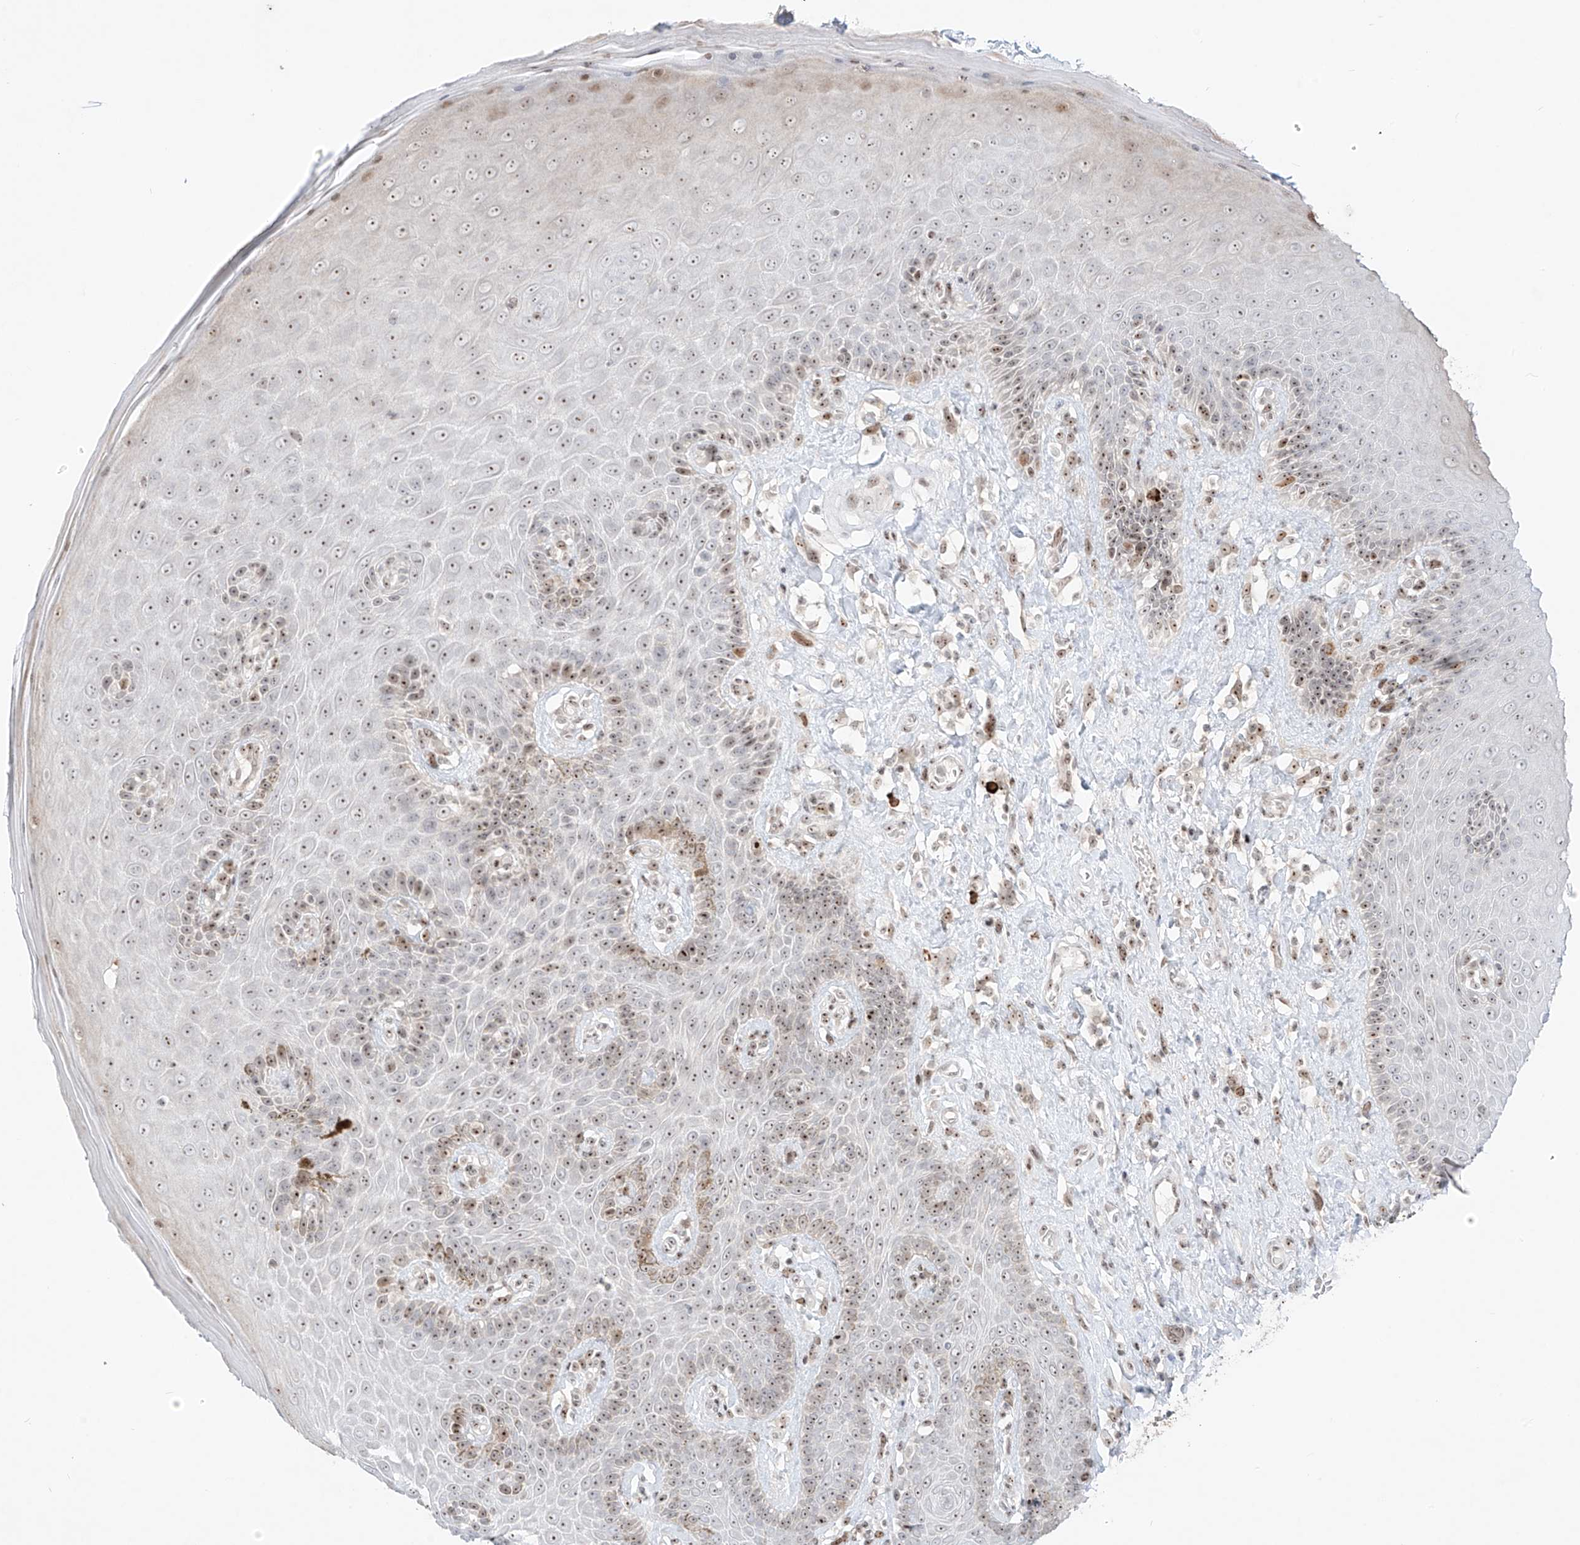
{"staining": {"intensity": "moderate", "quantity": "25%-75%", "location": "cytoplasmic/membranous,nuclear"}, "tissue": "skin", "cell_type": "Epidermal cells", "image_type": "normal", "snomed": [{"axis": "morphology", "description": "Normal tissue, NOS"}, {"axis": "topography", "description": "Anal"}], "caption": "Protein expression by immunohistochemistry (IHC) demonstrates moderate cytoplasmic/membranous,nuclear staining in about 25%-75% of epidermal cells in normal skin.", "gene": "ZNF512", "patient": {"sex": "male", "age": 69}}